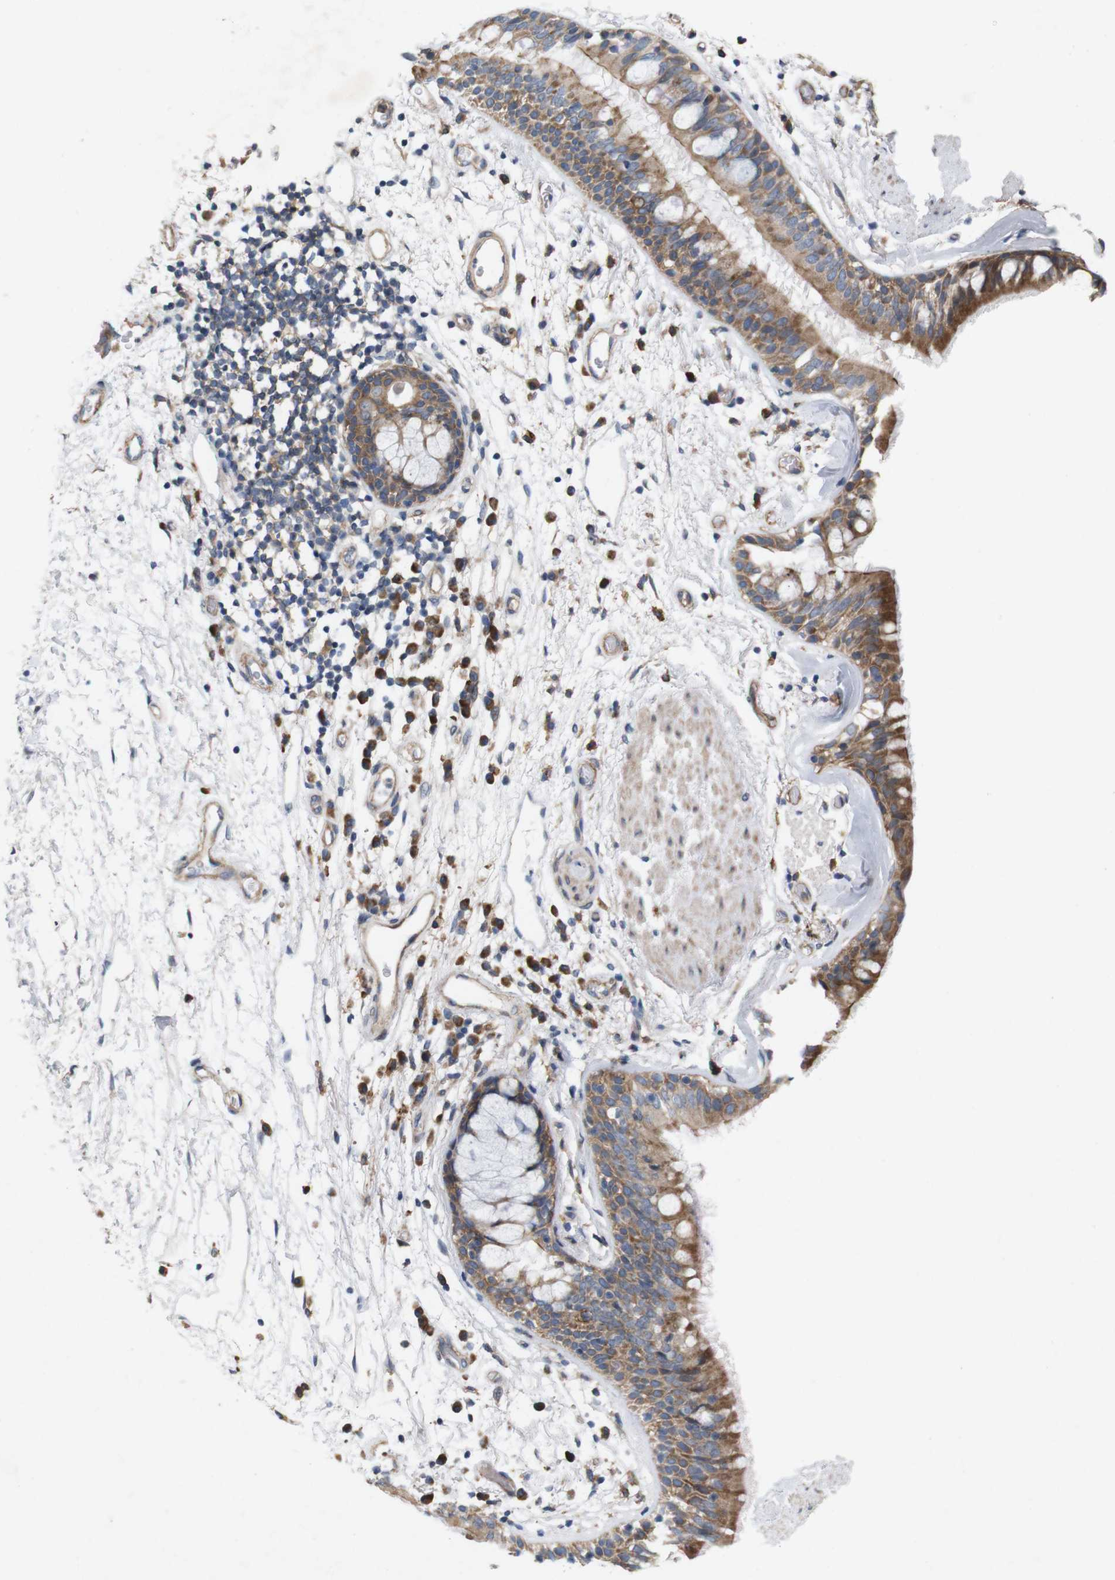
{"staining": {"intensity": "moderate", "quantity": ">75%", "location": "cytoplasmic/membranous"}, "tissue": "bronchus", "cell_type": "Respiratory epithelial cells", "image_type": "normal", "snomed": [{"axis": "morphology", "description": "Normal tissue, NOS"}, {"axis": "morphology", "description": "Adenocarcinoma, NOS"}, {"axis": "topography", "description": "Bronchus"}, {"axis": "topography", "description": "Lung"}], "caption": "Immunohistochemistry micrograph of unremarkable bronchus: human bronchus stained using immunohistochemistry (IHC) displays medium levels of moderate protein expression localized specifically in the cytoplasmic/membranous of respiratory epithelial cells, appearing as a cytoplasmic/membranous brown color.", "gene": "SIGLEC8", "patient": {"sex": "female", "age": 54}}